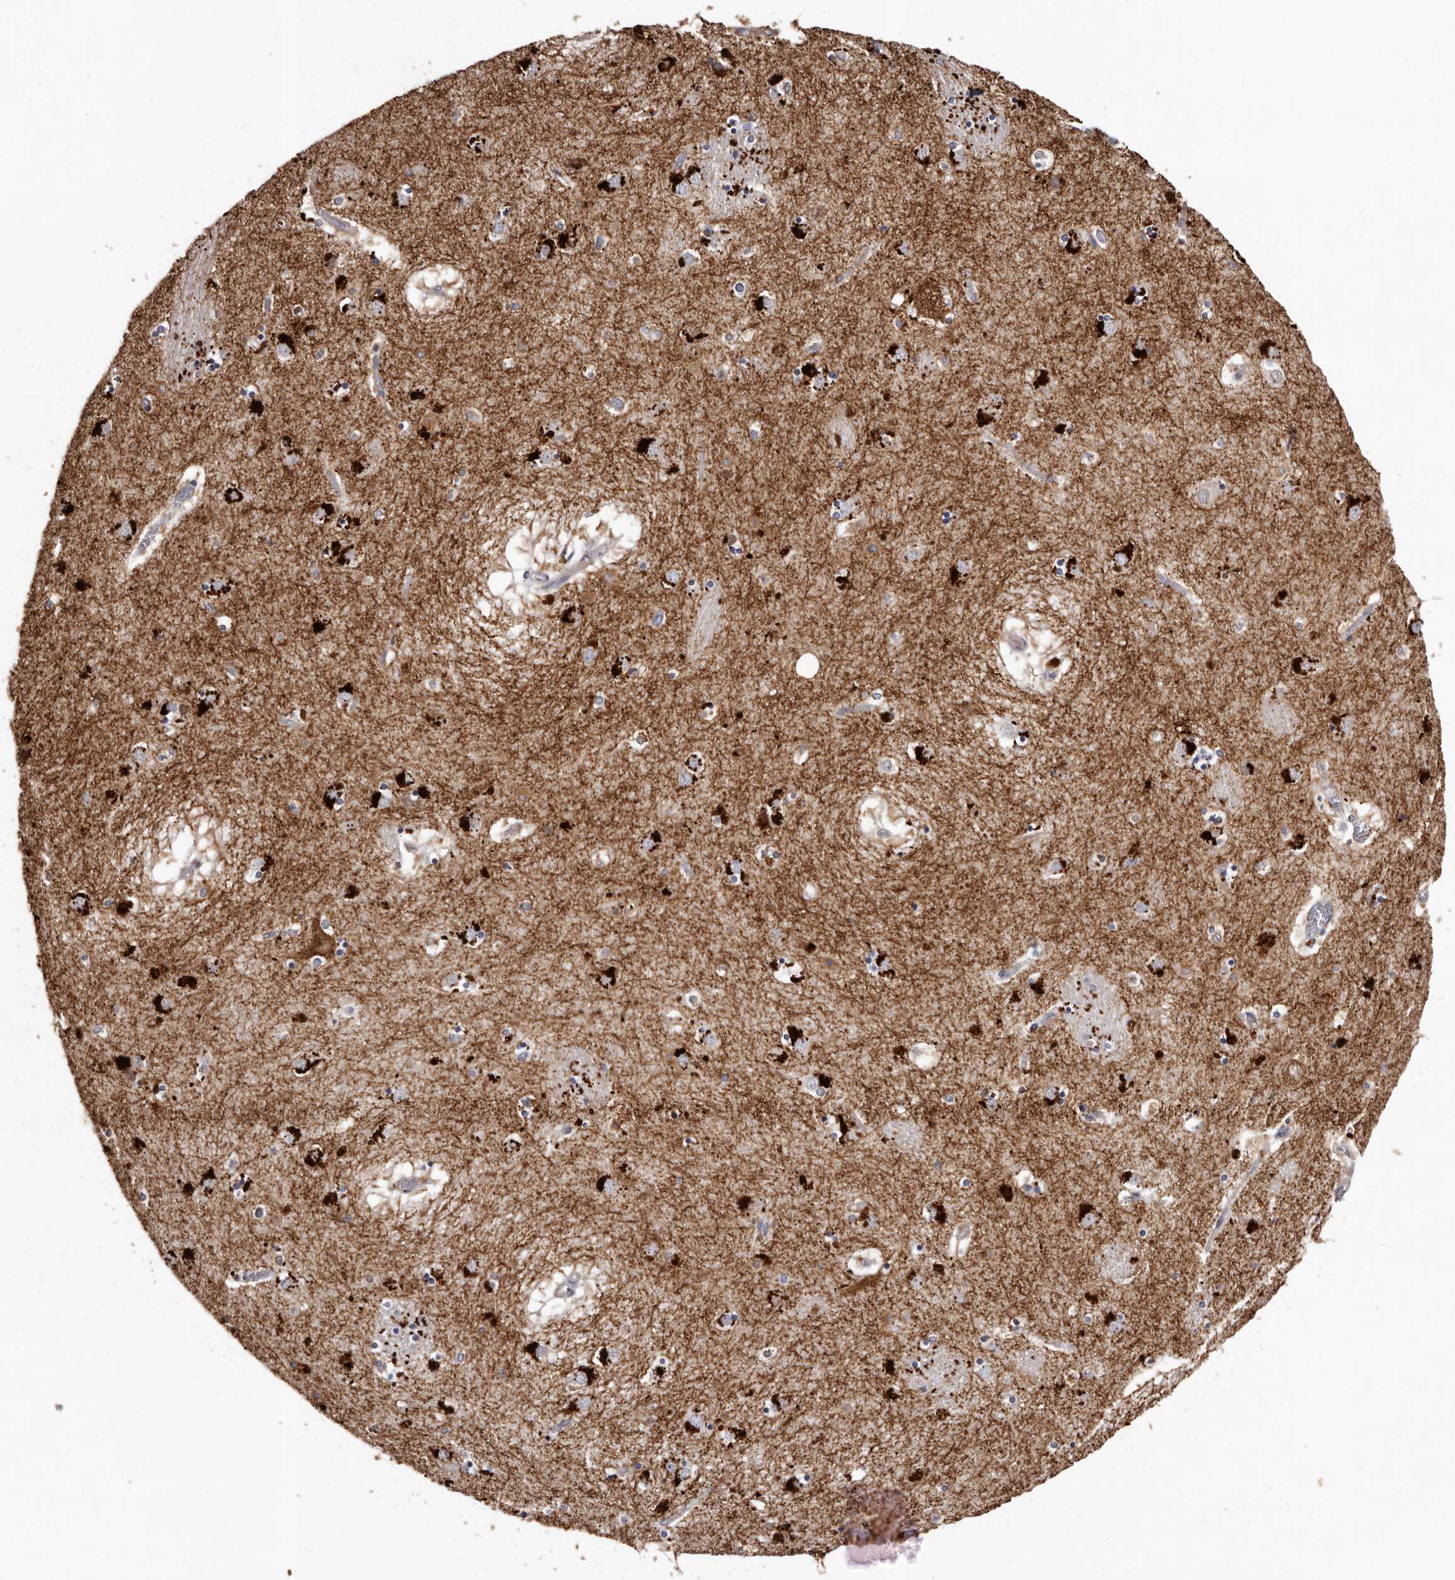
{"staining": {"intensity": "moderate", "quantity": "<25%", "location": "cytoplasmic/membranous"}, "tissue": "caudate", "cell_type": "Glial cells", "image_type": "normal", "snomed": [{"axis": "morphology", "description": "Normal tissue, NOS"}, {"axis": "topography", "description": "Lateral ventricle wall"}], "caption": "Brown immunohistochemical staining in benign caudate shows moderate cytoplasmic/membranous expression in approximately <25% of glial cells. The staining was performed using DAB, with brown indicating positive protein expression. Nuclei are stained blue with hematoxylin.", "gene": "SLC10A4", "patient": {"sex": "male", "age": 70}}